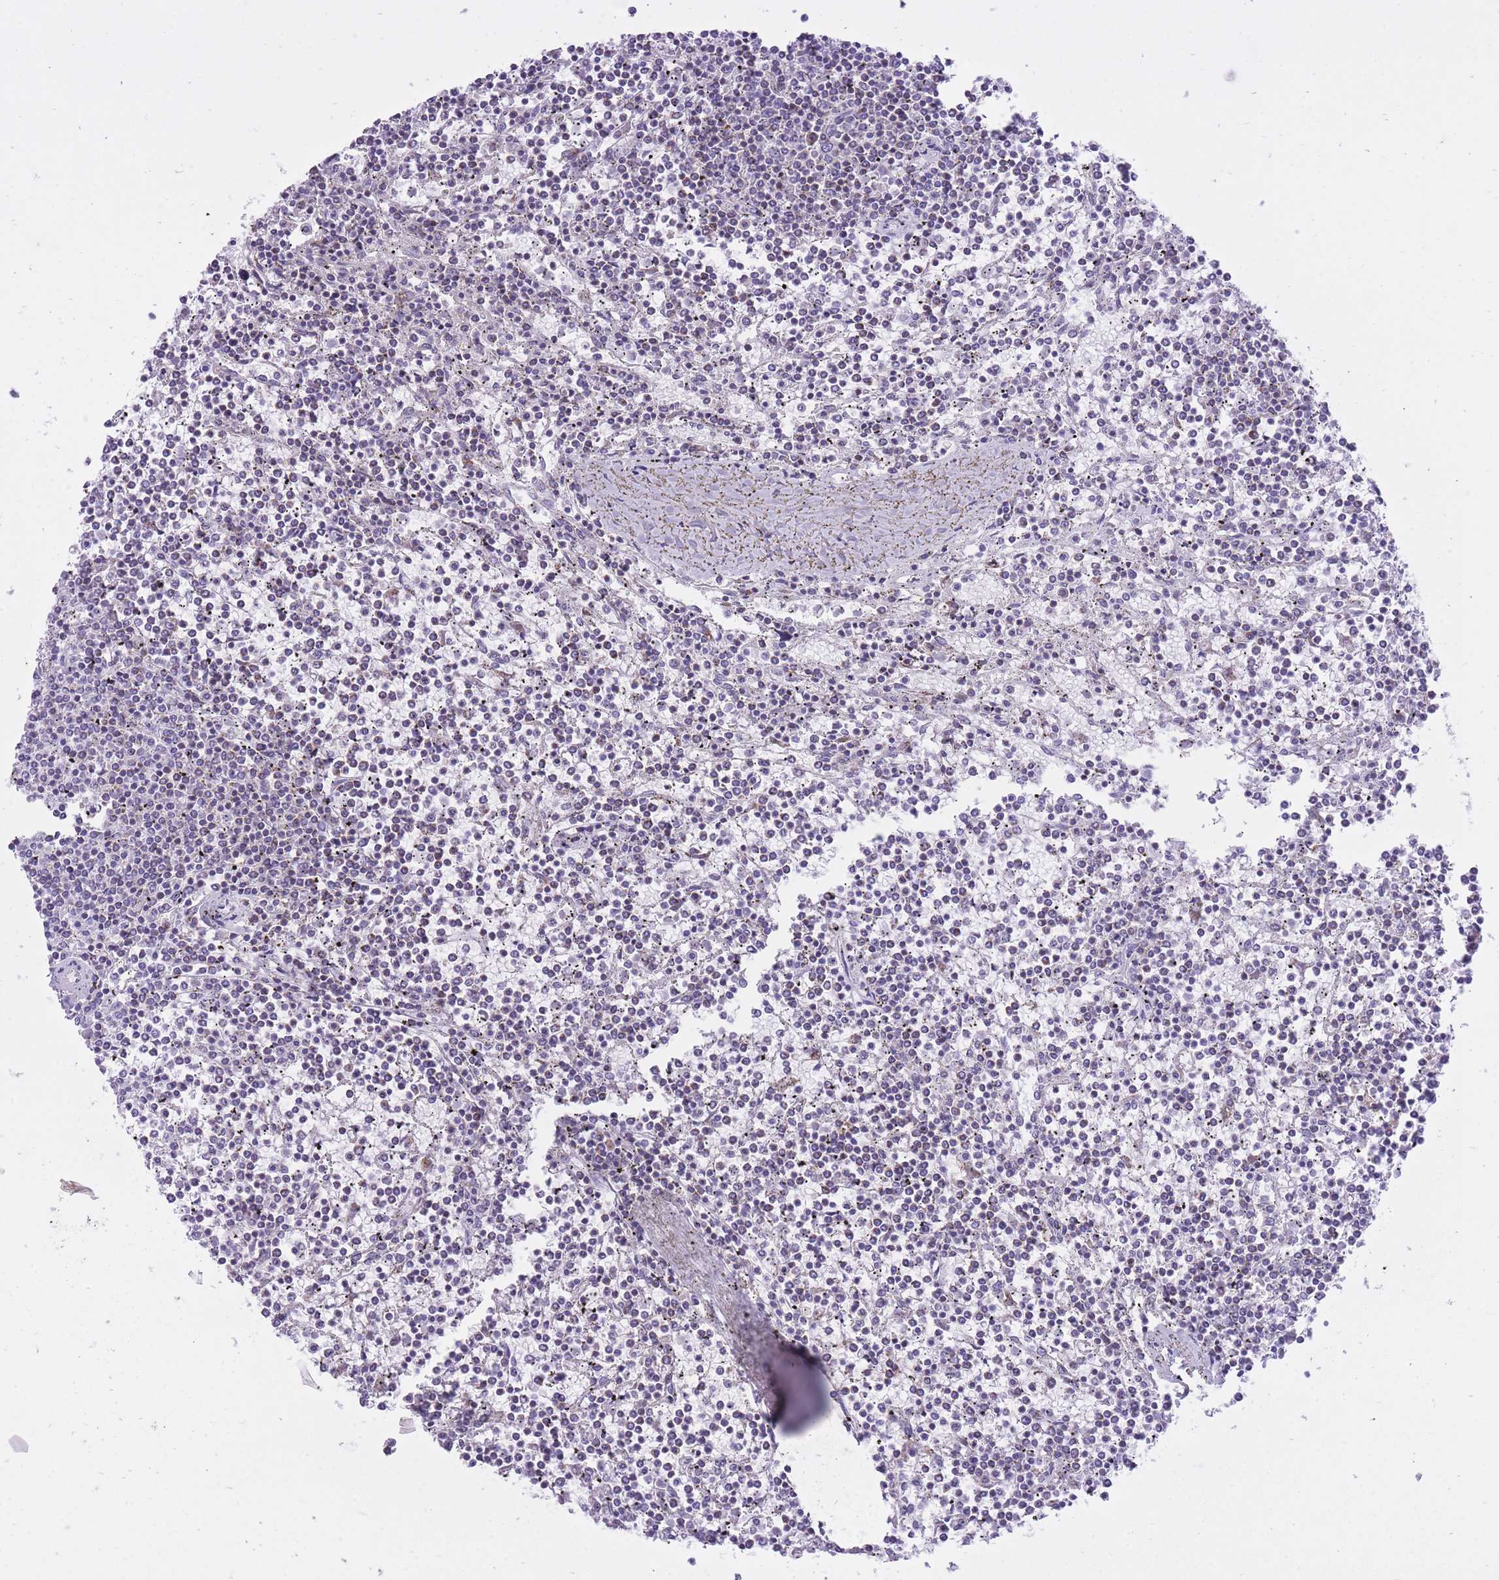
{"staining": {"intensity": "negative", "quantity": "none", "location": "none"}, "tissue": "lymphoma", "cell_type": "Tumor cells", "image_type": "cancer", "snomed": [{"axis": "morphology", "description": "Malignant lymphoma, non-Hodgkin's type, Low grade"}, {"axis": "topography", "description": "Spleen"}], "caption": "An immunohistochemistry histopathology image of lymphoma is shown. There is no staining in tumor cells of lymphoma.", "gene": "DENND2D", "patient": {"sex": "female", "age": 19}}